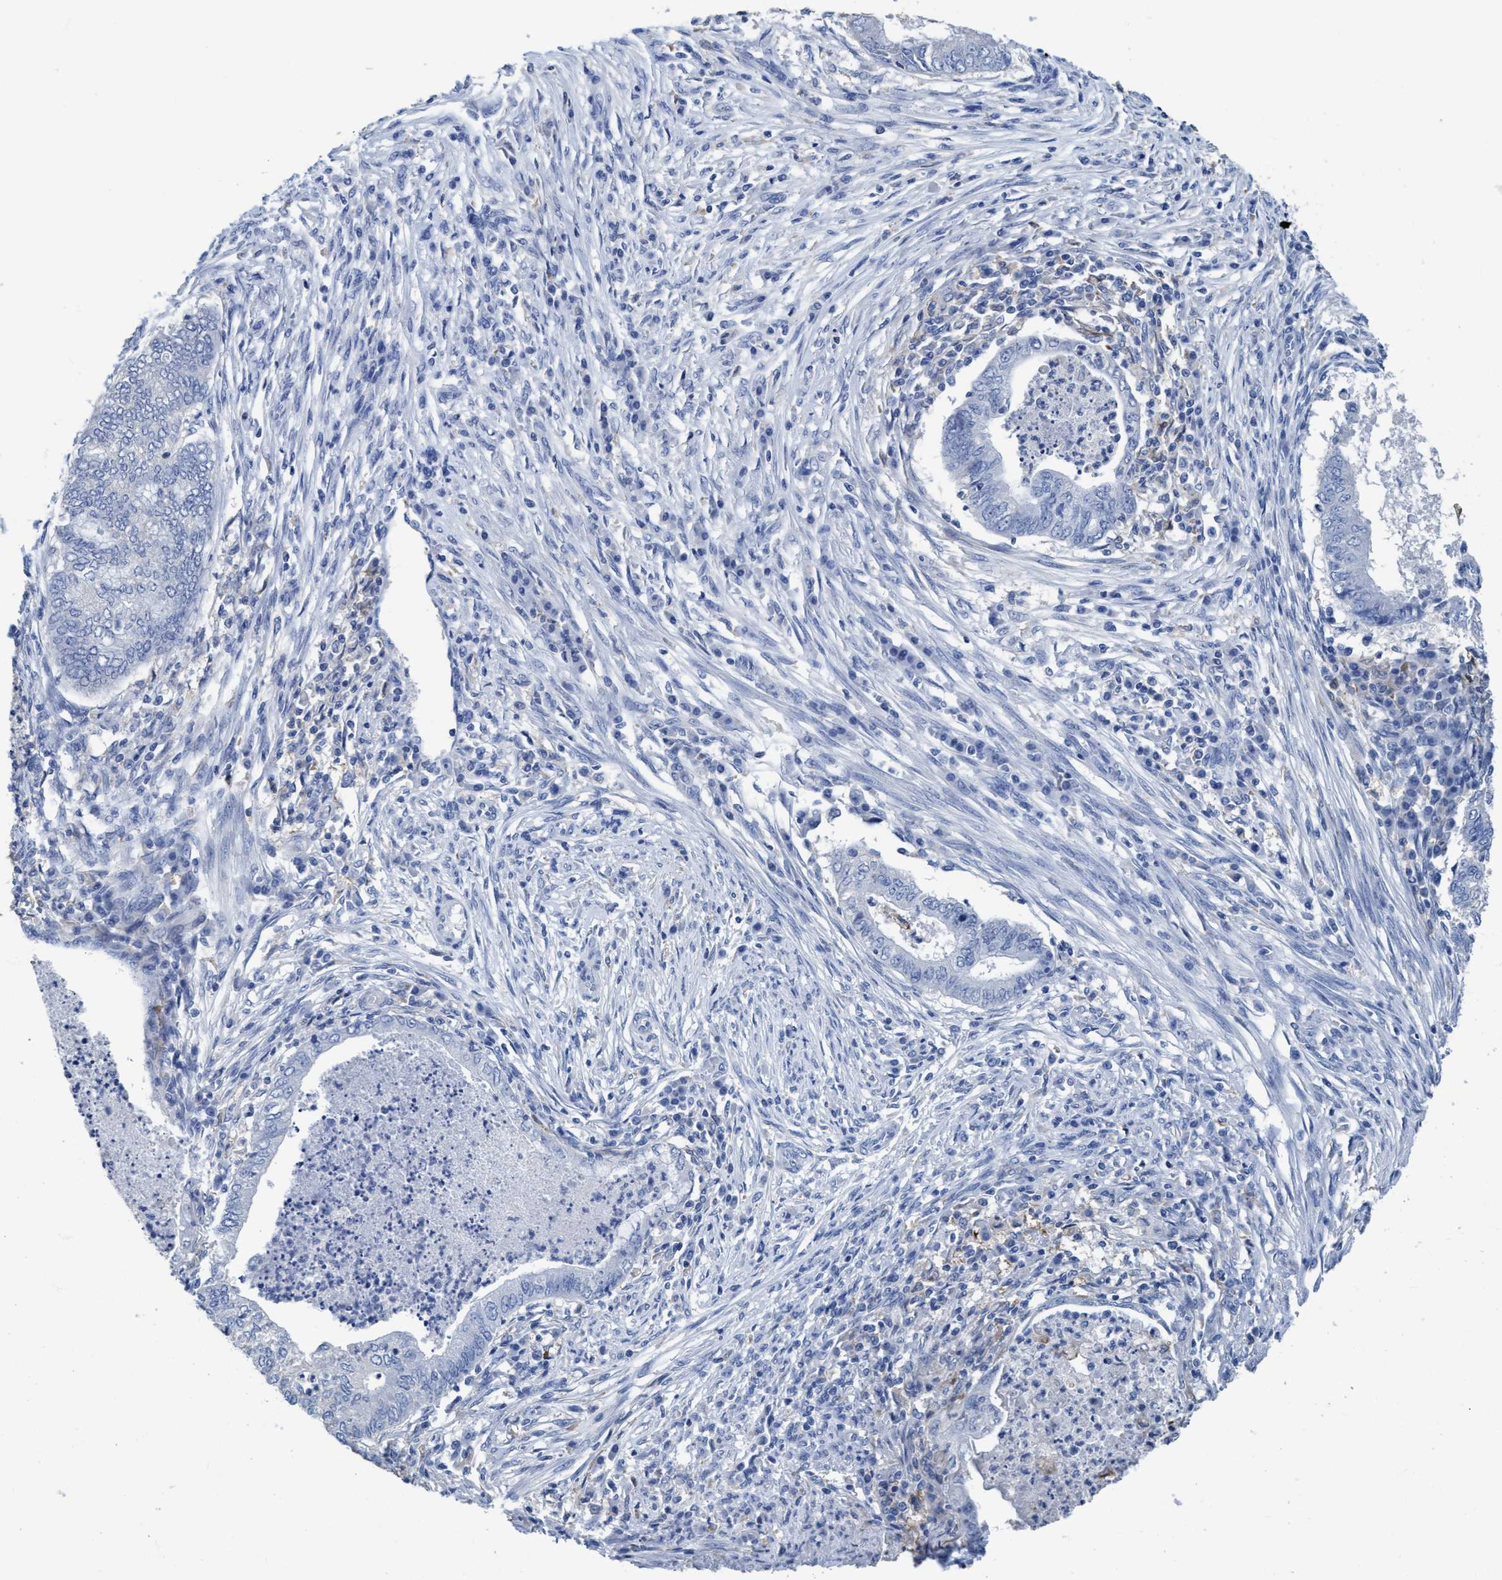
{"staining": {"intensity": "negative", "quantity": "none", "location": "none"}, "tissue": "endometrial cancer", "cell_type": "Tumor cells", "image_type": "cancer", "snomed": [{"axis": "morphology", "description": "Polyp, NOS"}, {"axis": "morphology", "description": "Adenocarcinoma, NOS"}, {"axis": "morphology", "description": "Adenoma, NOS"}, {"axis": "topography", "description": "Endometrium"}], "caption": "Photomicrograph shows no significant protein staining in tumor cells of endometrial cancer.", "gene": "DNAI1", "patient": {"sex": "female", "age": 79}}